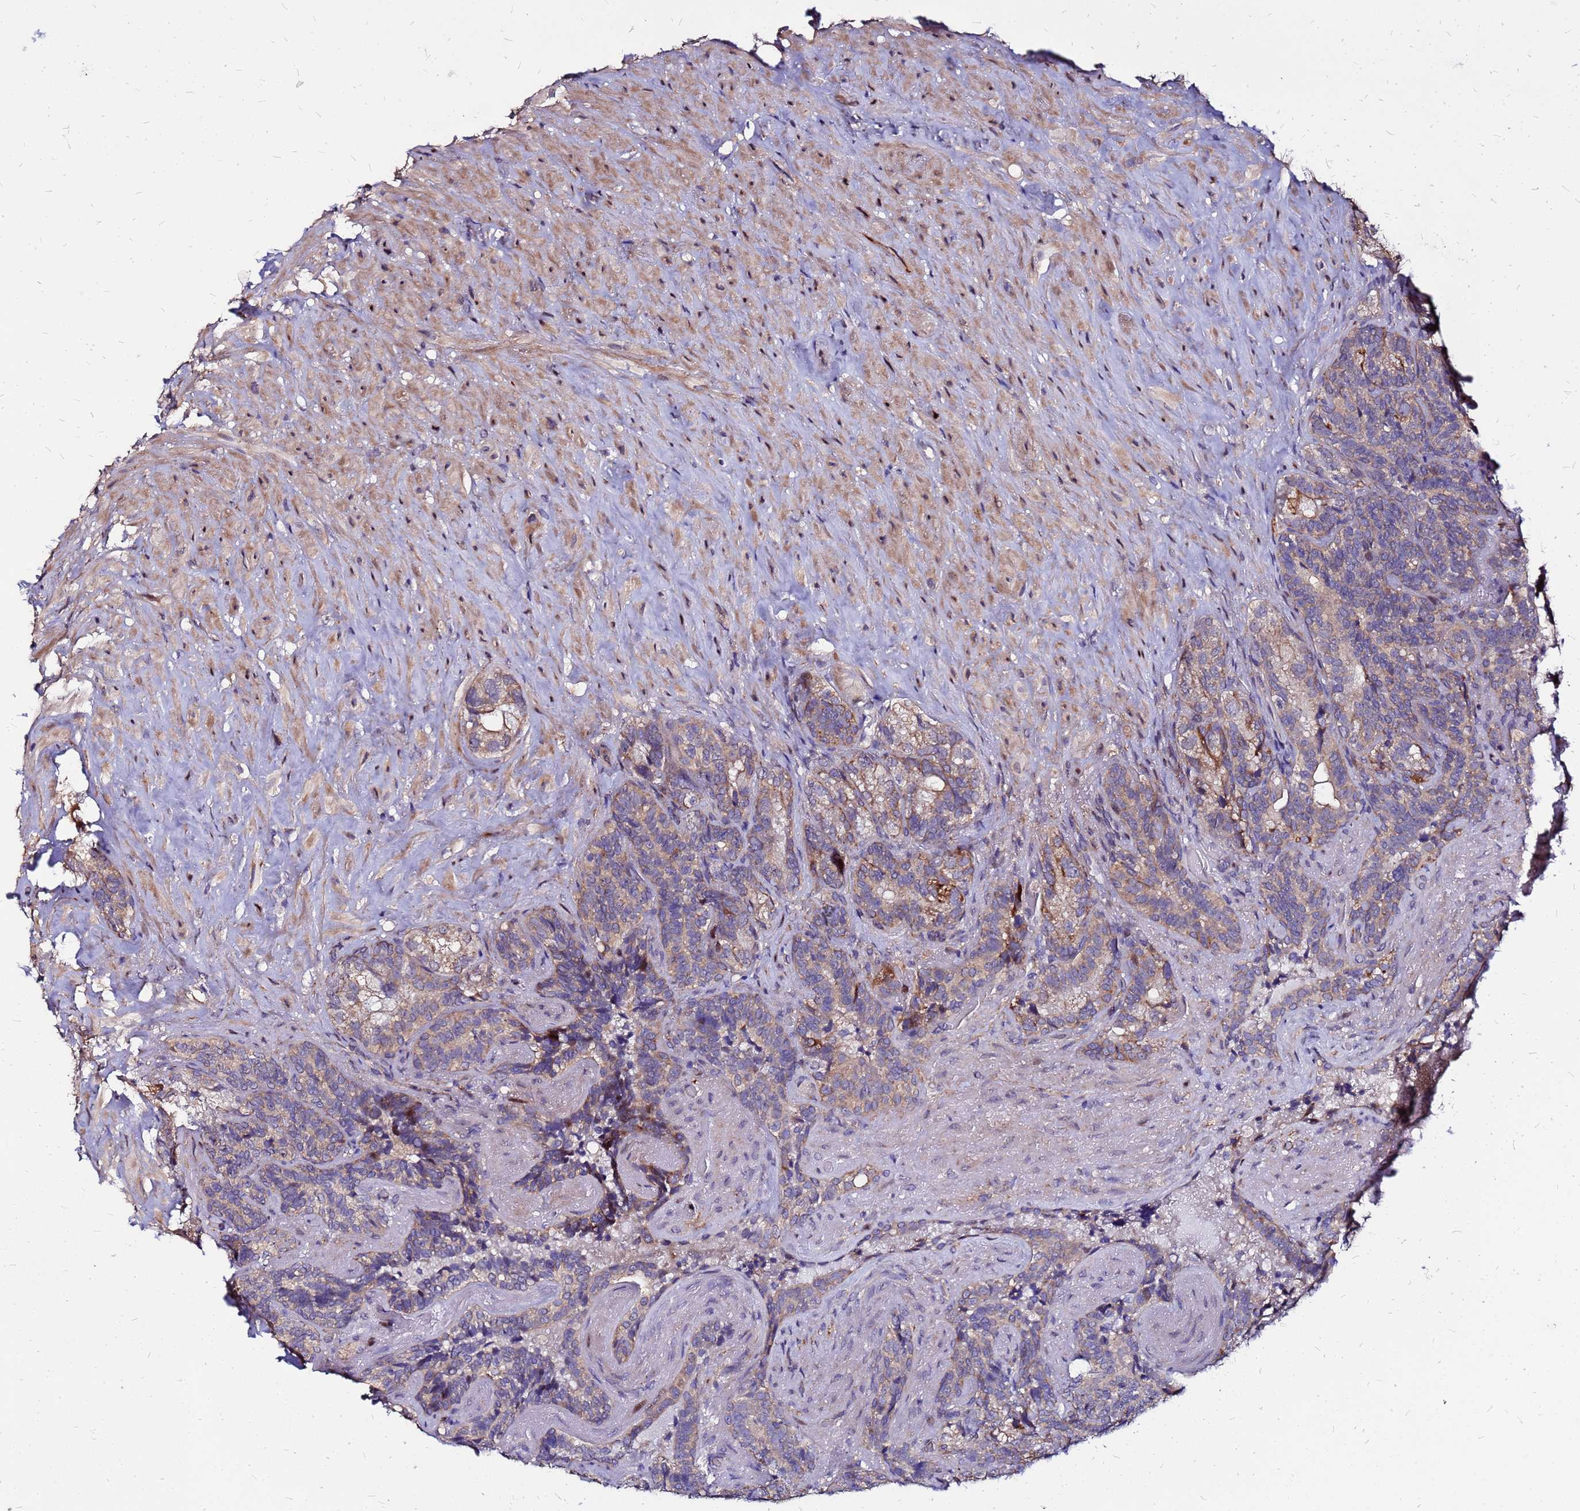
{"staining": {"intensity": "weak", "quantity": "<25%", "location": "cytoplasmic/membranous"}, "tissue": "seminal vesicle", "cell_type": "Glandular cells", "image_type": "normal", "snomed": [{"axis": "morphology", "description": "Normal tissue, NOS"}, {"axis": "topography", "description": "Seminal veicle"}], "caption": "Immunohistochemical staining of normal seminal vesicle reveals no significant positivity in glandular cells.", "gene": "ARHGEF35", "patient": {"sex": "male", "age": 62}}